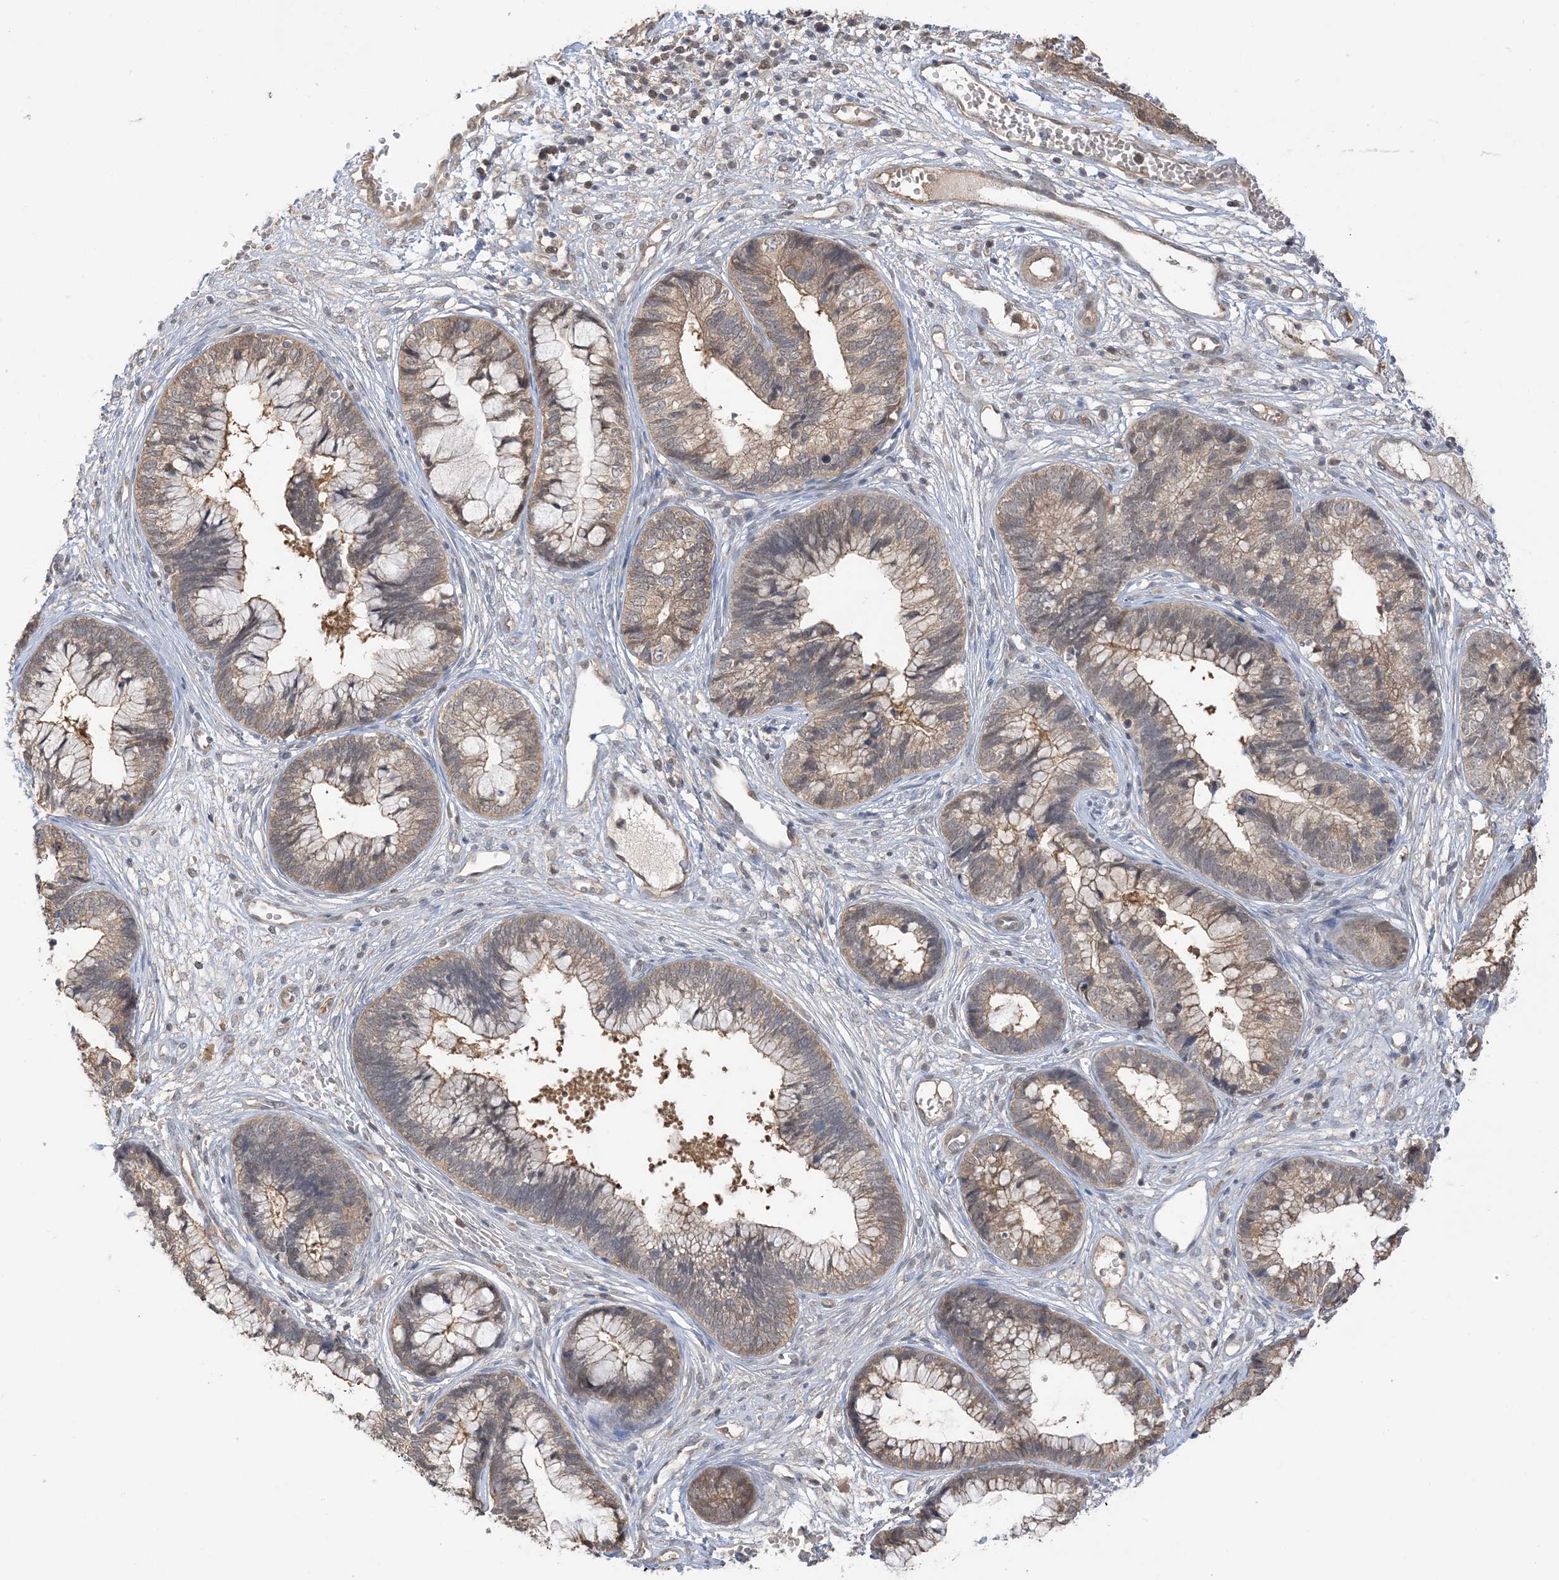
{"staining": {"intensity": "weak", "quantity": ">75%", "location": "cytoplasmic/membranous"}, "tissue": "cervical cancer", "cell_type": "Tumor cells", "image_type": "cancer", "snomed": [{"axis": "morphology", "description": "Adenocarcinoma, NOS"}, {"axis": "topography", "description": "Cervix"}], "caption": "Weak cytoplasmic/membranous protein positivity is identified in approximately >75% of tumor cells in cervical adenocarcinoma. (DAB (3,3'-diaminobenzidine) IHC with brightfield microscopy, high magnification).", "gene": "WDR26", "patient": {"sex": "female", "age": 44}}